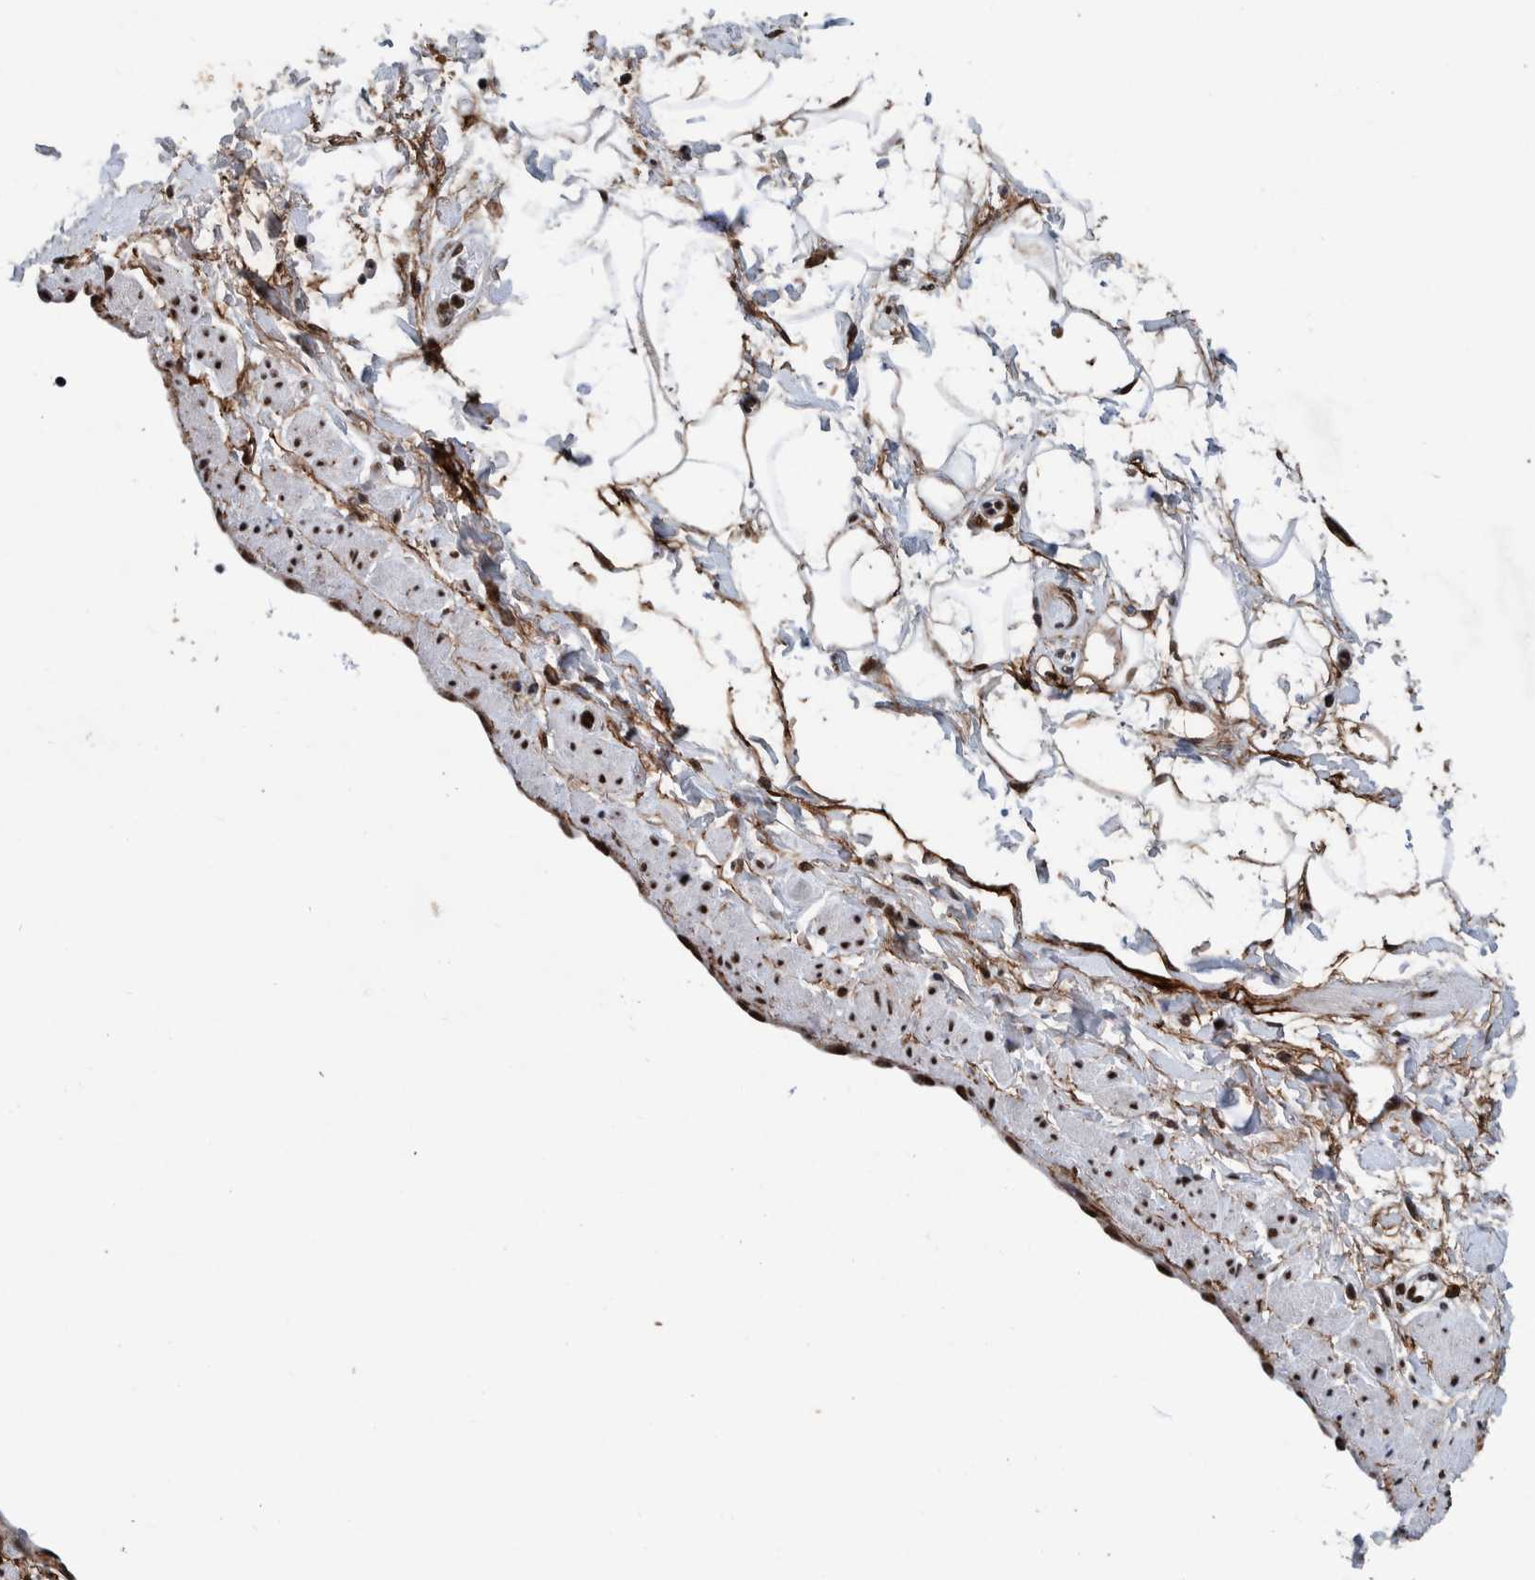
{"staining": {"intensity": "moderate", "quantity": ">75%", "location": "nuclear"}, "tissue": "adipose tissue", "cell_type": "Adipocytes", "image_type": "normal", "snomed": [{"axis": "morphology", "description": "Normal tissue, NOS"}, {"axis": "topography", "description": "Soft tissue"}], "caption": "The micrograph demonstrates immunohistochemical staining of normal adipose tissue. There is moderate nuclear expression is present in approximately >75% of adipocytes. Using DAB (3,3'-diaminobenzidine) (brown) and hematoxylin (blue) stains, captured at high magnification using brightfield microscopy.", "gene": "TAF10", "patient": {"sex": "male", "age": 72}}